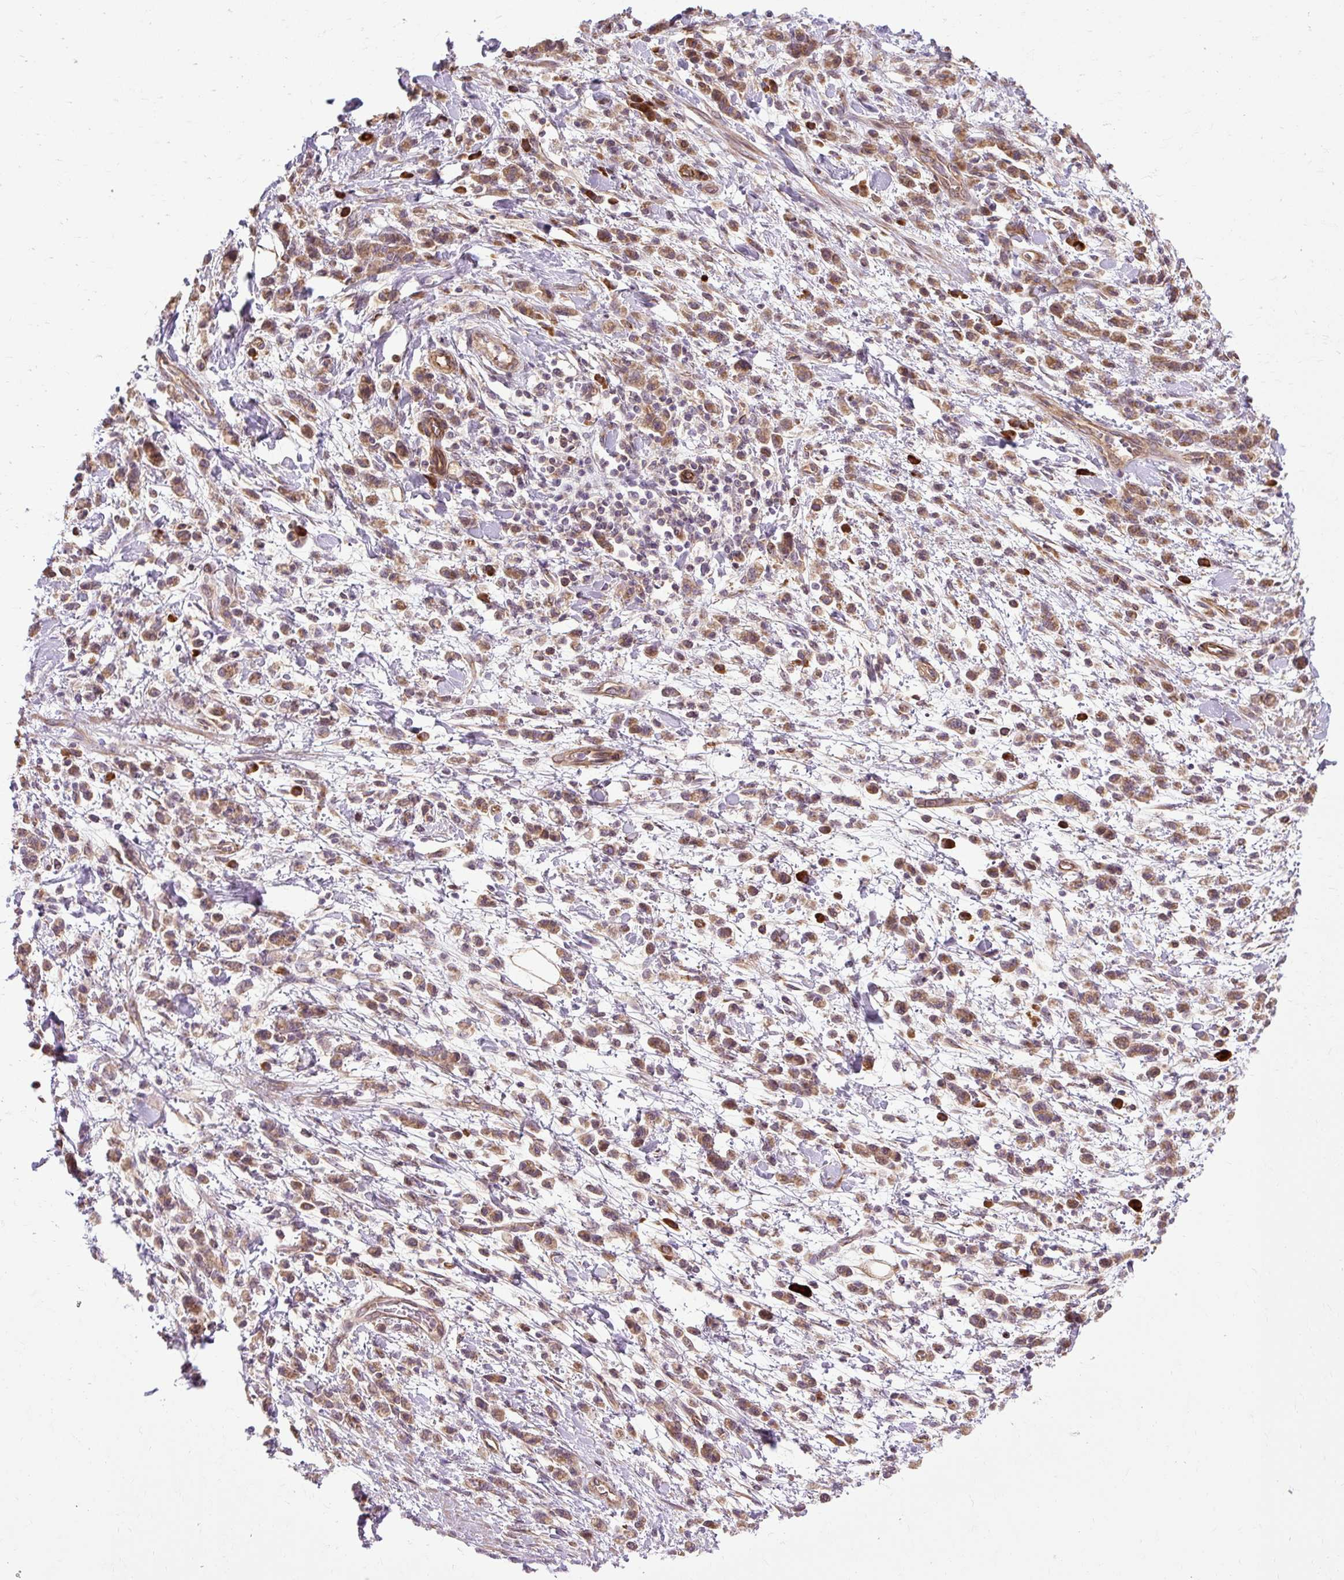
{"staining": {"intensity": "moderate", "quantity": ">75%", "location": "cytoplasmic/membranous"}, "tissue": "stomach cancer", "cell_type": "Tumor cells", "image_type": "cancer", "snomed": [{"axis": "morphology", "description": "Adenocarcinoma, NOS"}, {"axis": "topography", "description": "Stomach"}], "caption": "Stomach adenocarcinoma tissue demonstrates moderate cytoplasmic/membranous positivity in about >75% of tumor cells, visualized by immunohistochemistry.", "gene": "FLRT1", "patient": {"sex": "male", "age": 76}}